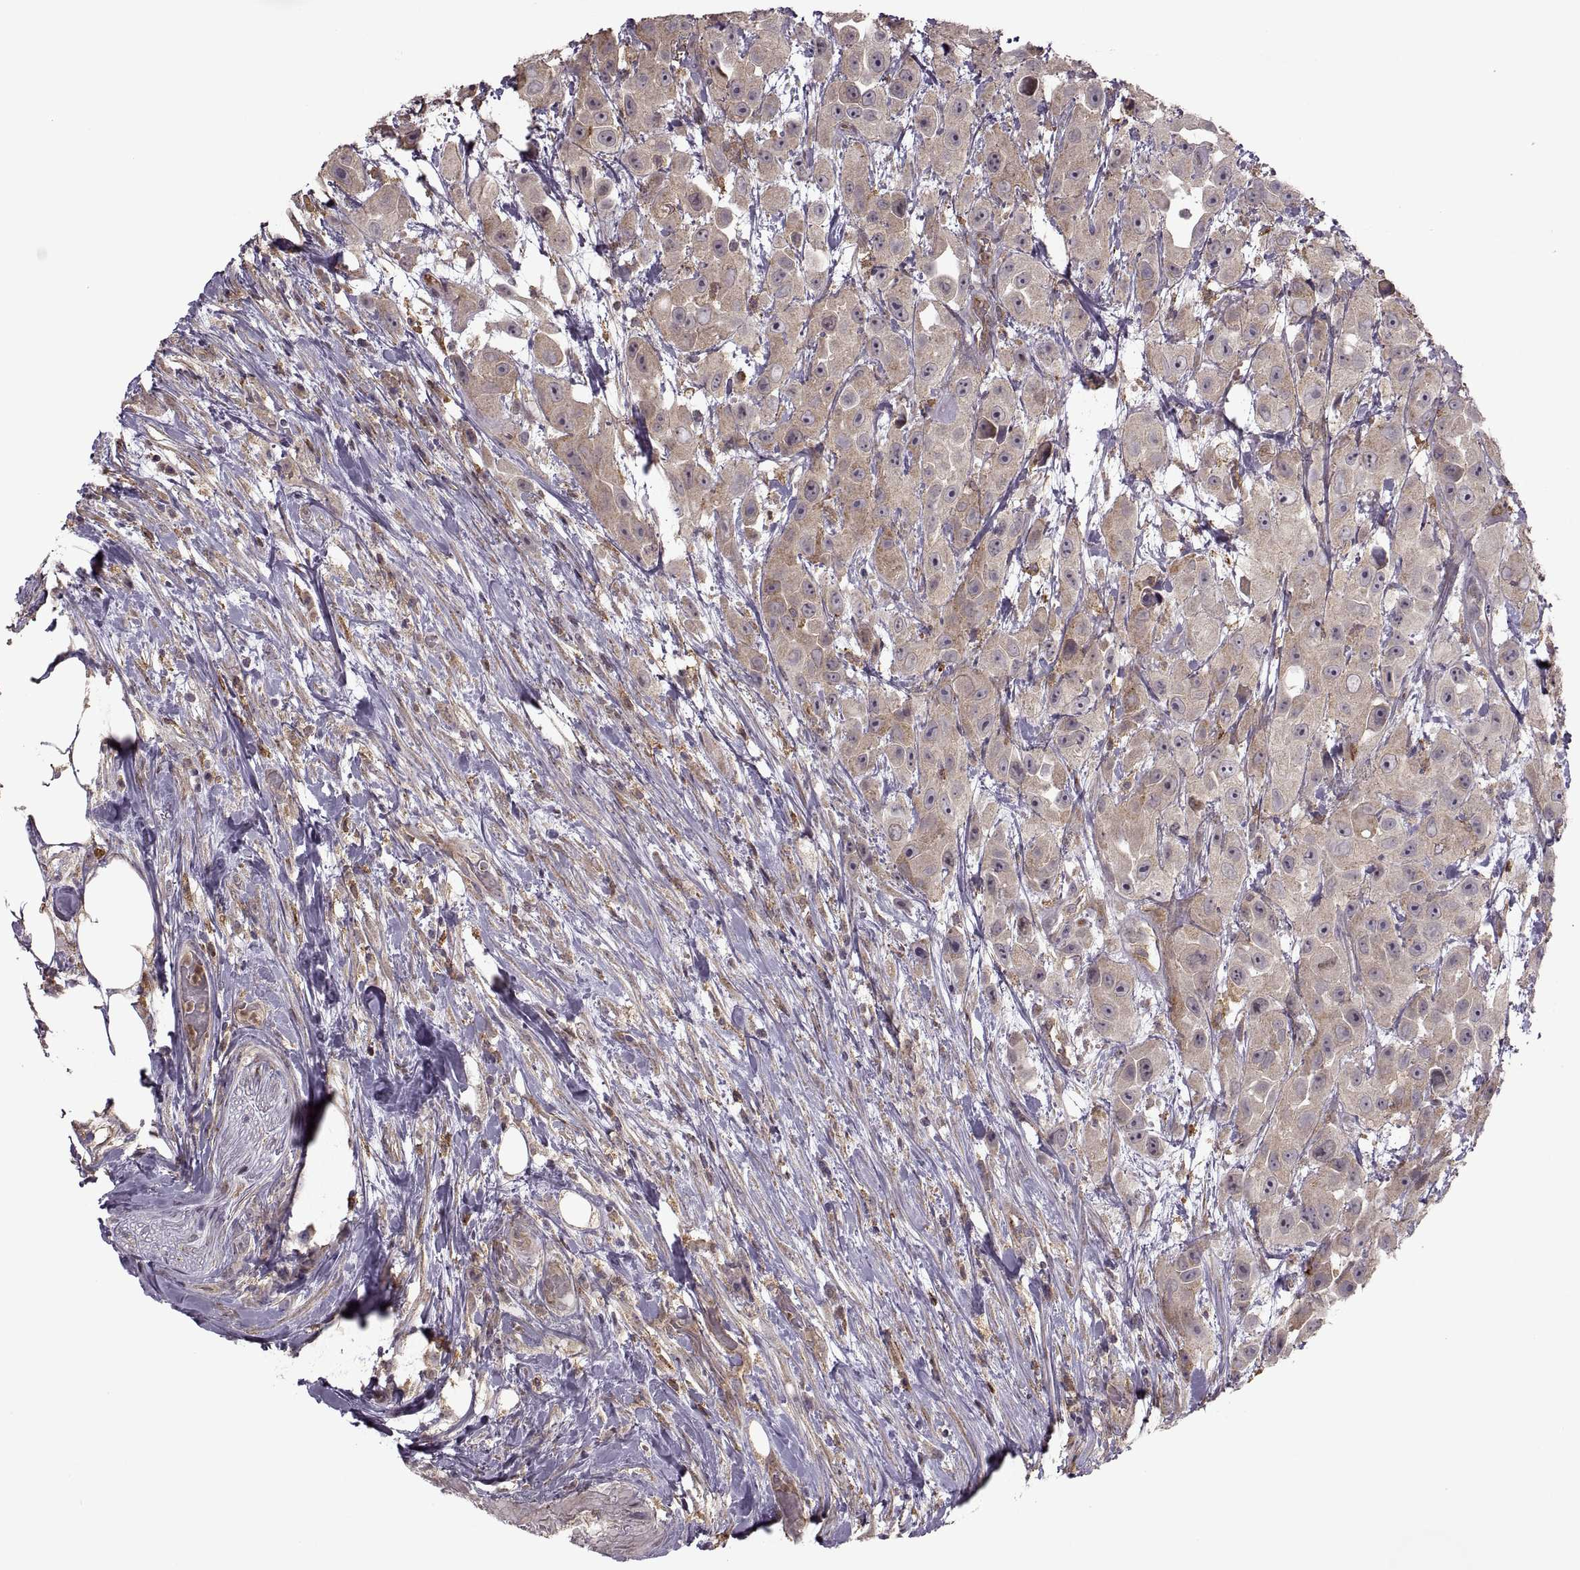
{"staining": {"intensity": "weak", "quantity": ">75%", "location": "cytoplasmic/membranous"}, "tissue": "urothelial cancer", "cell_type": "Tumor cells", "image_type": "cancer", "snomed": [{"axis": "morphology", "description": "Urothelial carcinoma, High grade"}, {"axis": "topography", "description": "Urinary bladder"}], "caption": "Urothelial cancer stained with a brown dye exhibits weak cytoplasmic/membranous positive positivity in approximately >75% of tumor cells.", "gene": "PIERCE1", "patient": {"sex": "male", "age": 79}}